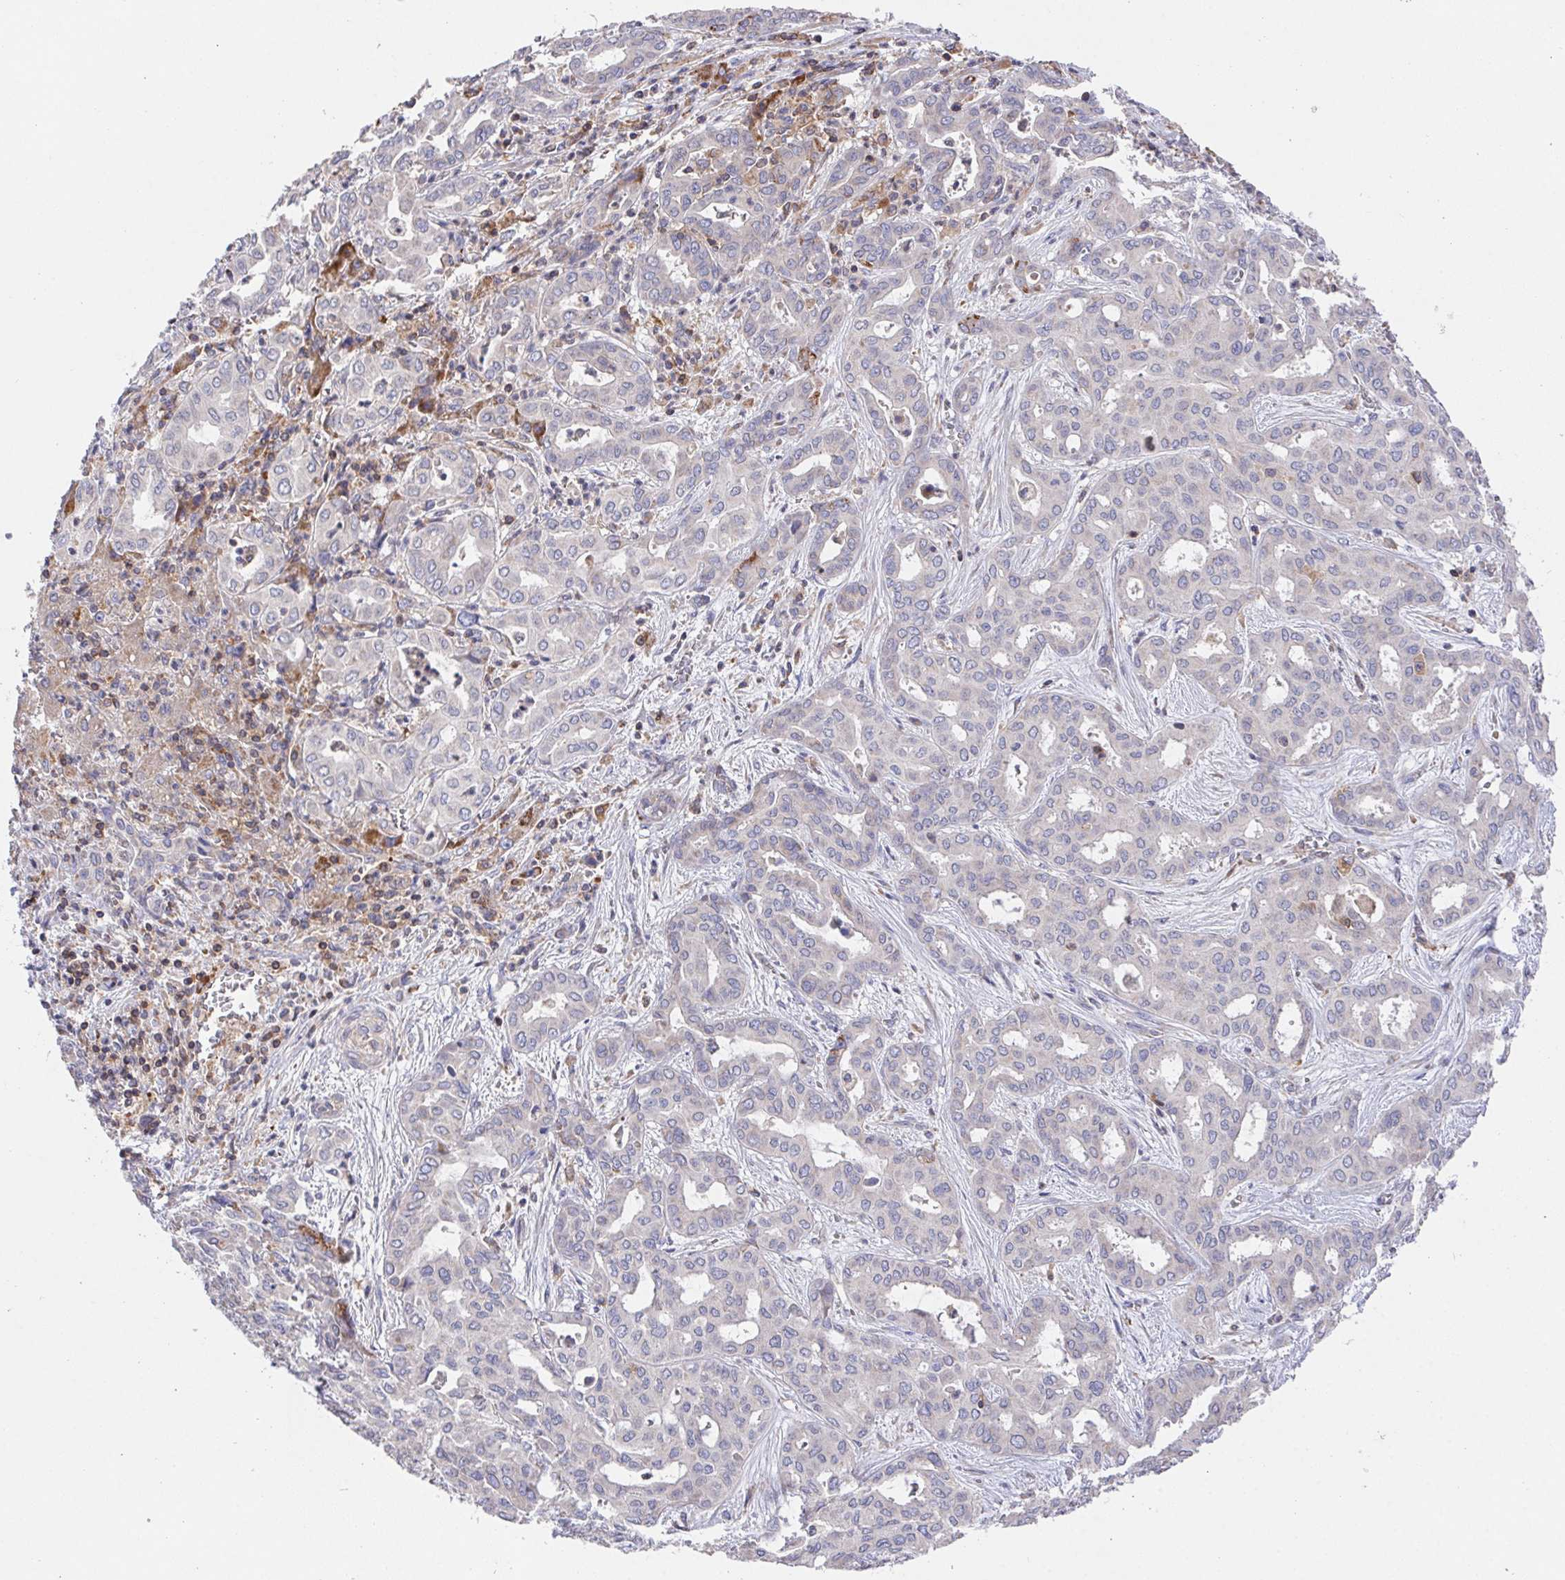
{"staining": {"intensity": "negative", "quantity": "none", "location": "none"}, "tissue": "liver cancer", "cell_type": "Tumor cells", "image_type": "cancer", "snomed": [{"axis": "morphology", "description": "Cholangiocarcinoma"}, {"axis": "topography", "description": "Liver"}], "caption": "An image of liver cancer stained for a protein exhibits no brown staining in tumor cells.", "gene": "FAM241A", "patient": {"sex": "female", "age": 64}}